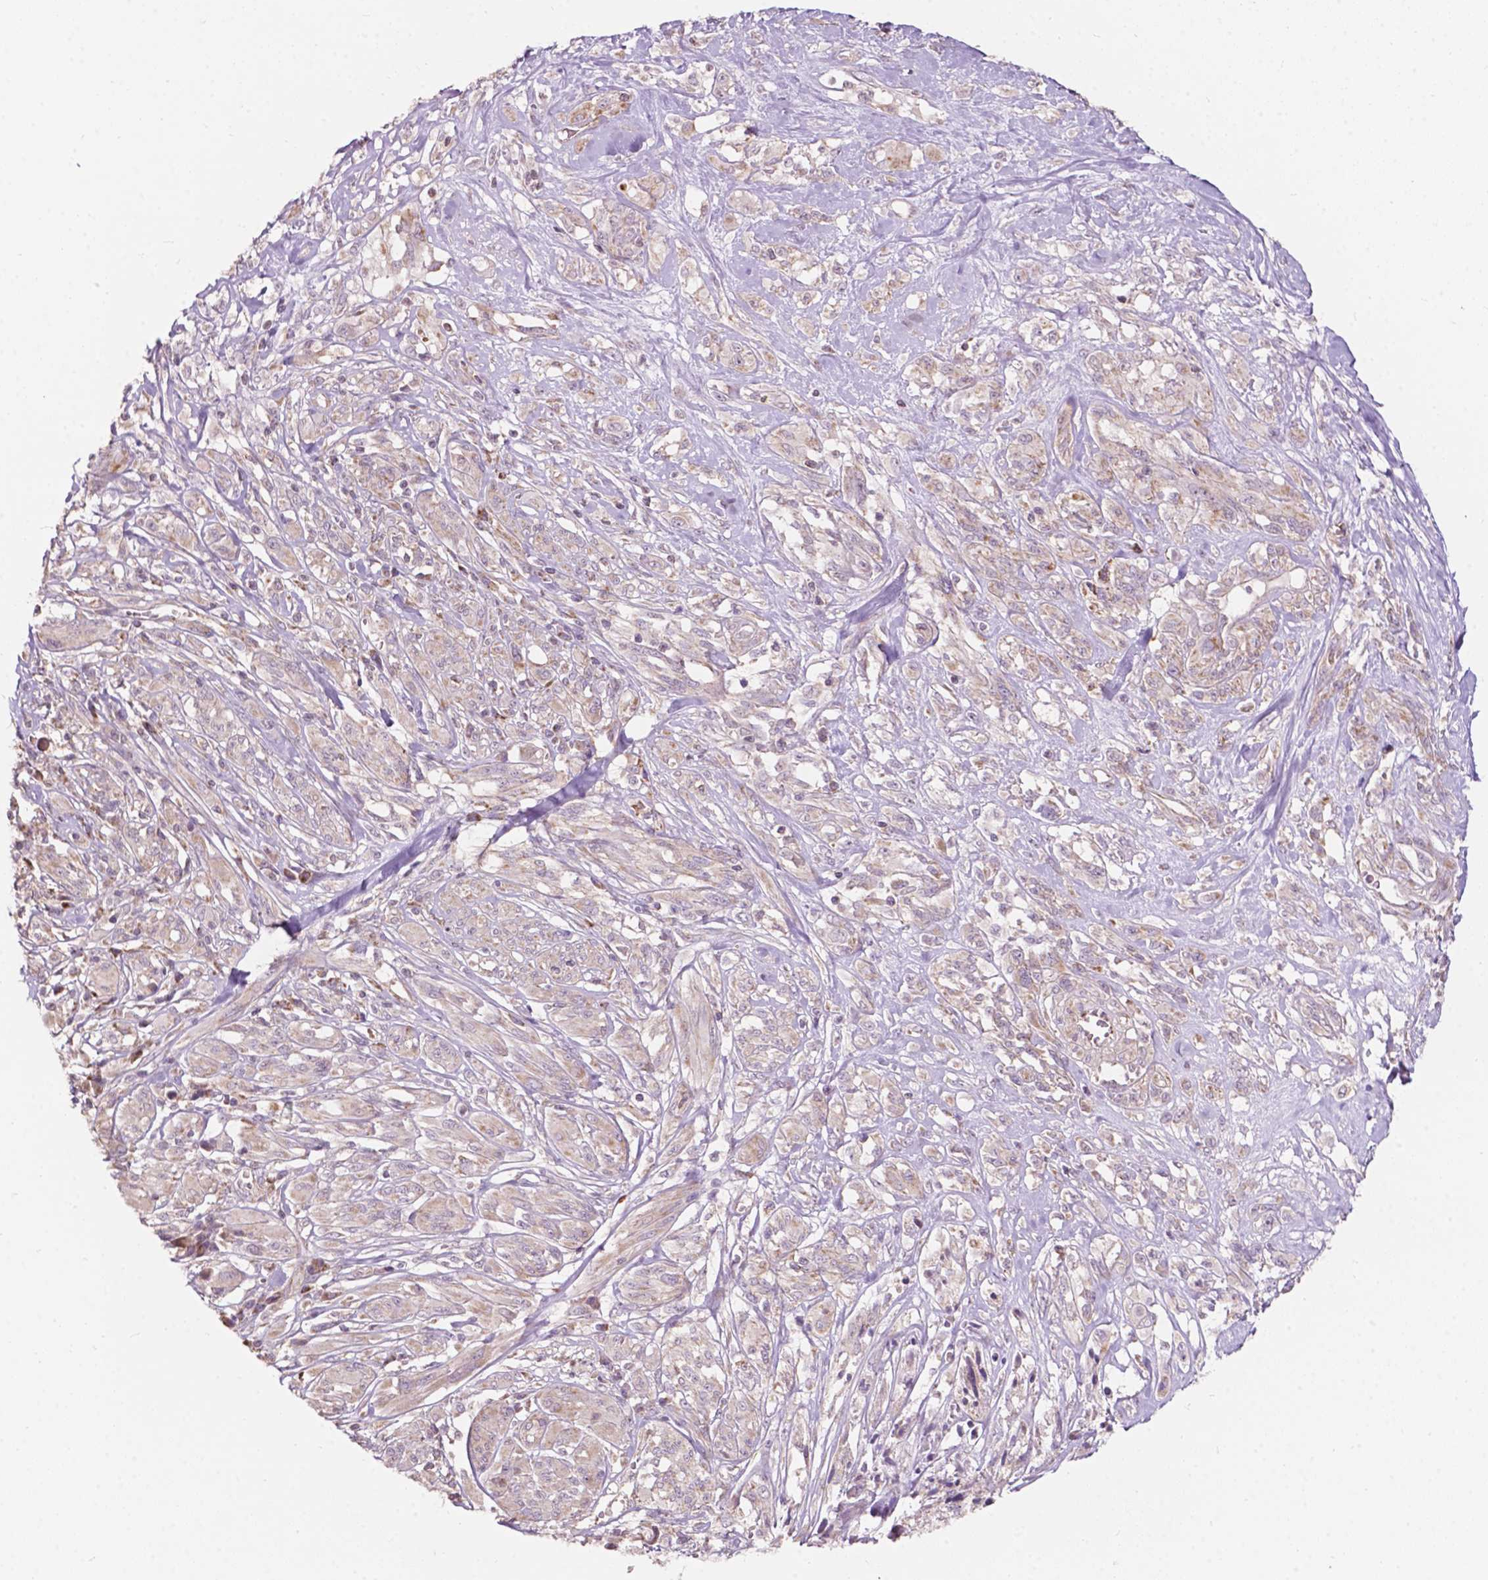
{"staining": {"intensity": "weak", "quantity": ">75%", "location": "cytoplasmic/membranous"}, "tissue": "melanoma", "cell_type": "Tumor cells", "image_type": "cancer", "snomed": [{"axis": "morphology", "description": "Malignant melanoma, NOS"}, {"axis": "topography", "description": "Skin"}], "caption": "Immunohistochemical staining of human melanoma shows low levels of weak cytoplasmic/membranous protein staining in approximately >75% of tumor cells.", "gene": "NDUFA10", "patient": {"sex": "female", "age": 91}}